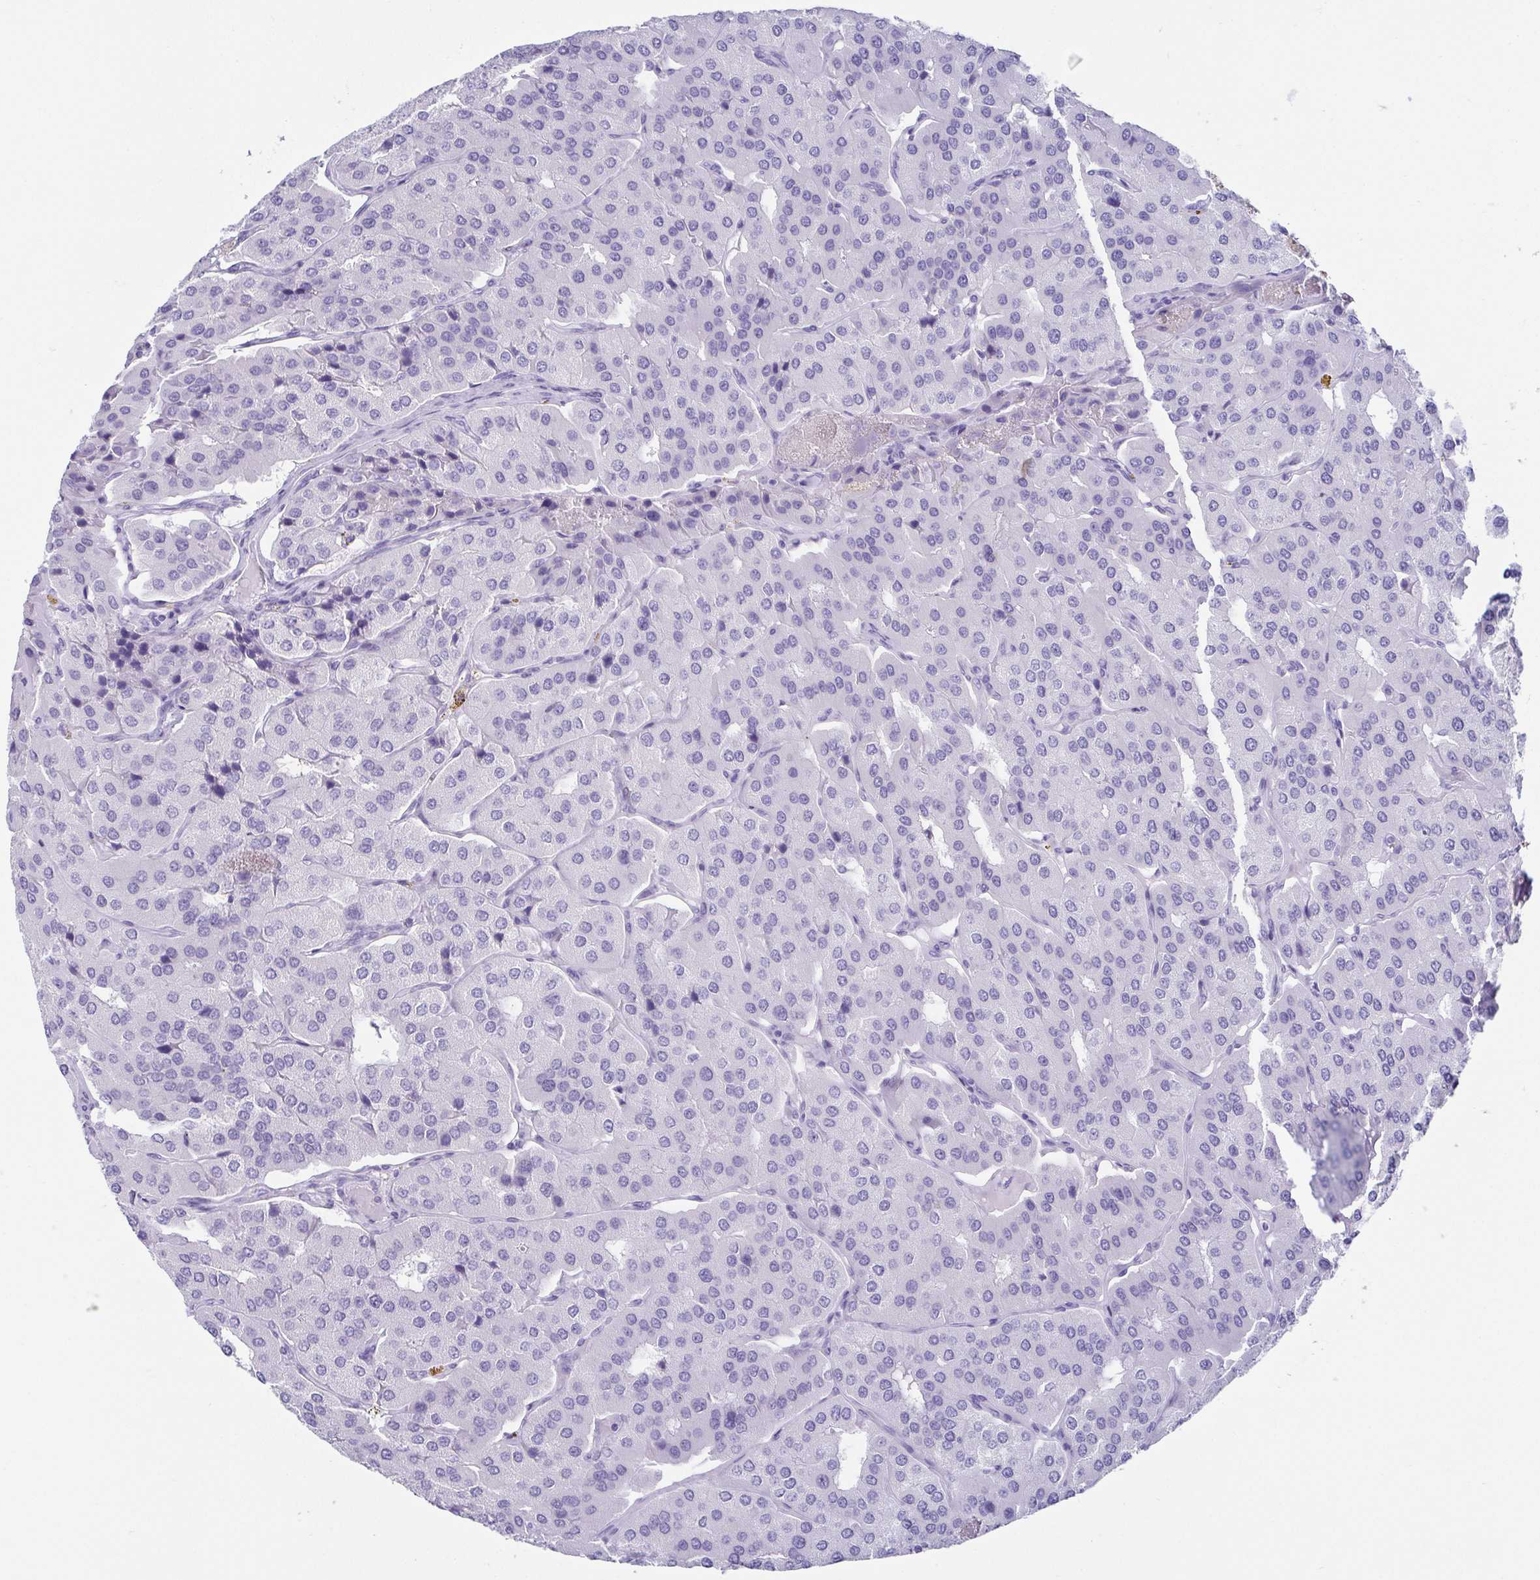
{"staining": {"intensity": "negative", "quantity": "none", "location": "none"}, "tissue": "parathyroid gland", "cell_type": "Glandular cells", "image_type": "normal", "snomed": [{"axis": "morphology", "description": "Normal tissue, NOS"}, {"axis": "morphology", "description": "Adenoma, NOS"}, {"axis": "topography", "description": "Parathyroid gland"}], "caption": "Glandular cells show no significant positivity in benign parathyroid gland. (DAB immunohistochemistry (IHC) visualized using brightfield microscopy, high magnification).", "gene": "CD164L2", "patient": {"sex": "female", "age": 86}}